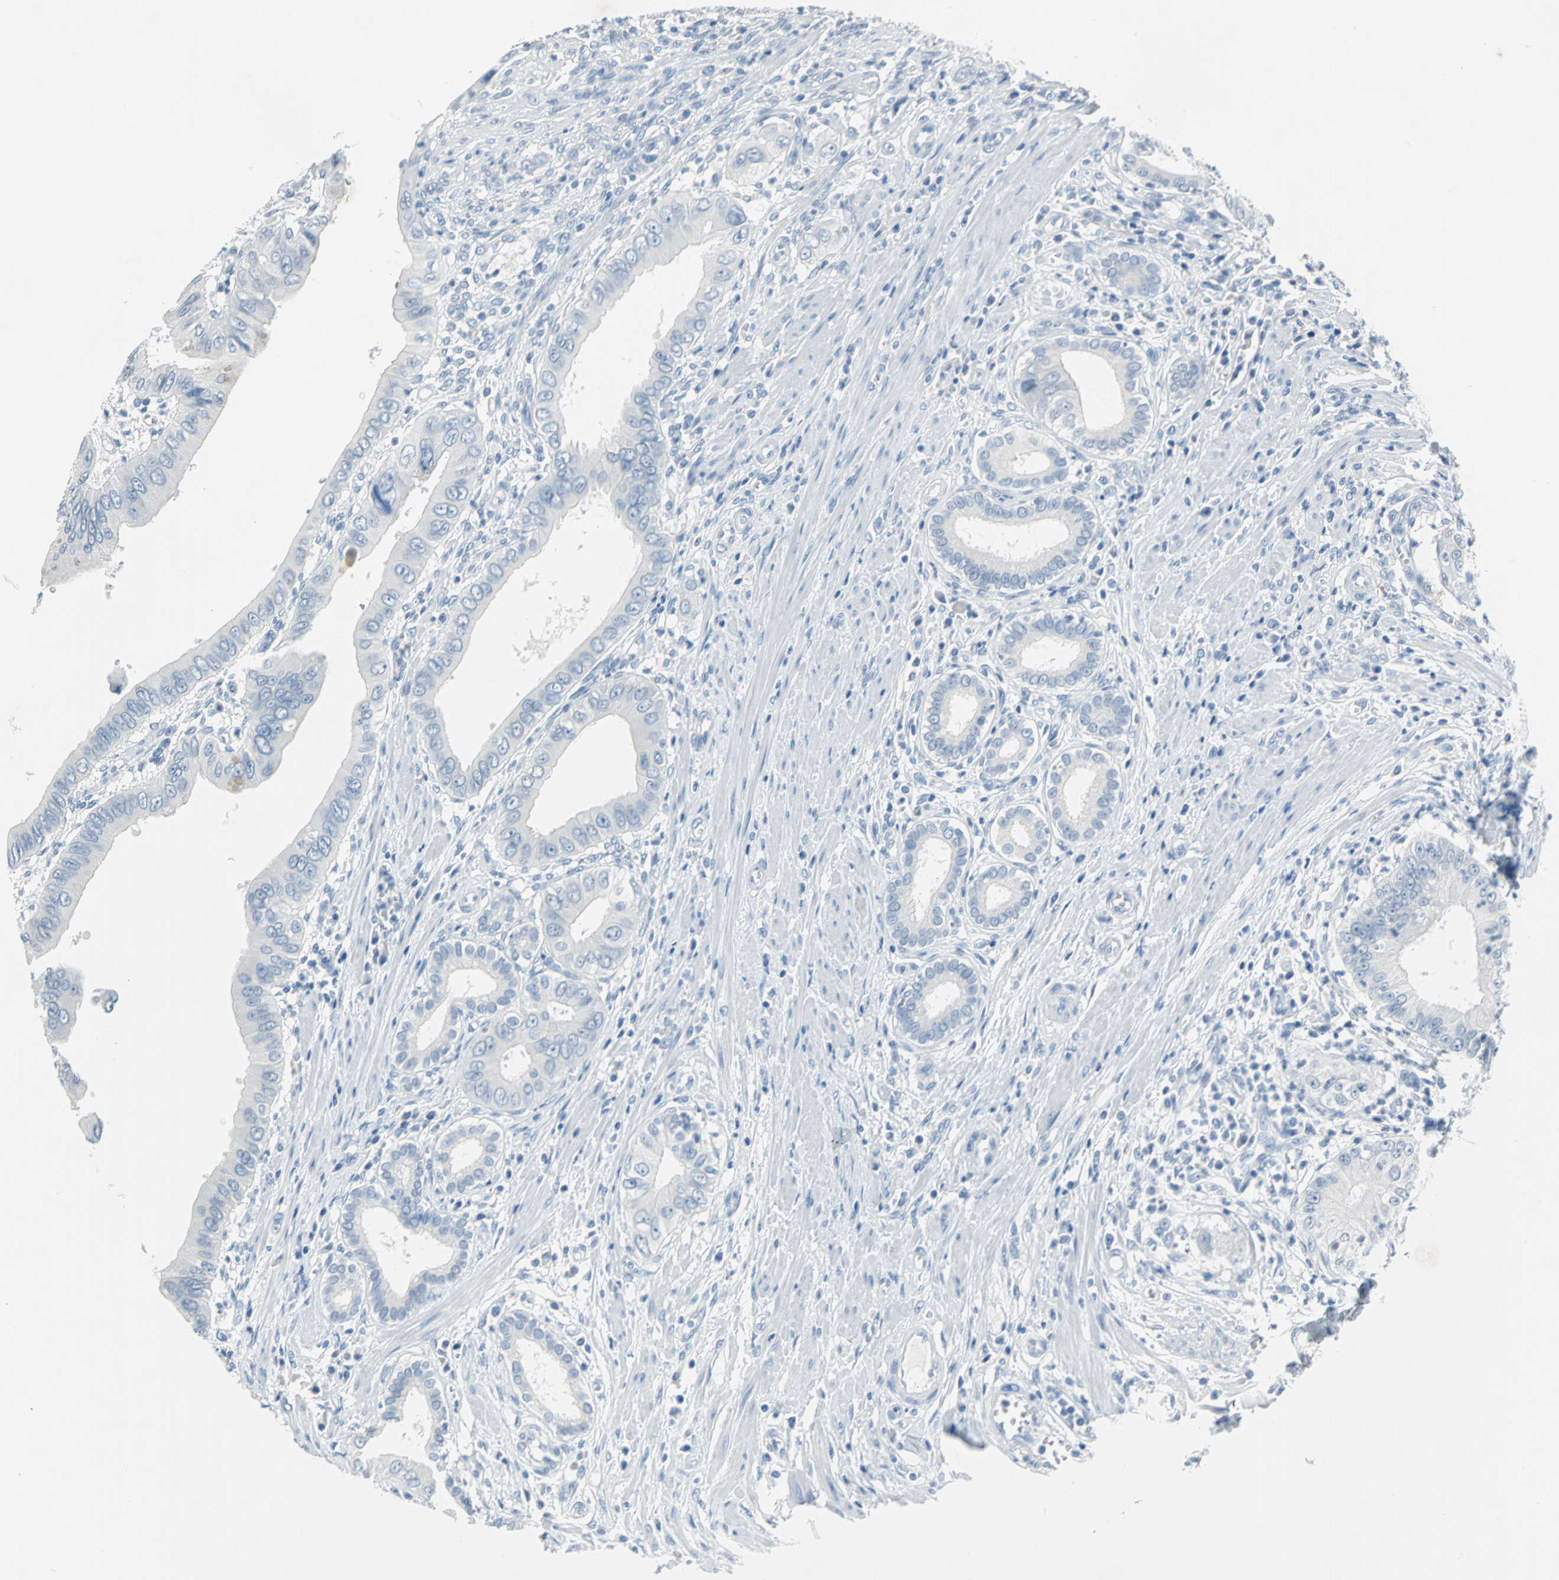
{"staining": {"intensity": "negative", "quantity": "none", "location": "none"}, "tissue": "pancreatic cancer", "cell_type": "Tumor cells", "image_type": "cancer", "snomed": [{"axis": "morphology", "description": "Normal tissue, NOS"}, {"axis": "topography", "description": "Lymph node"}], "caption": "Immunohistochemistry (IHC) of human pancreatic cancer shows no staining in tumor cells.", "gene": "PKLR", "patient": {"sex": "male", "age": 50}}